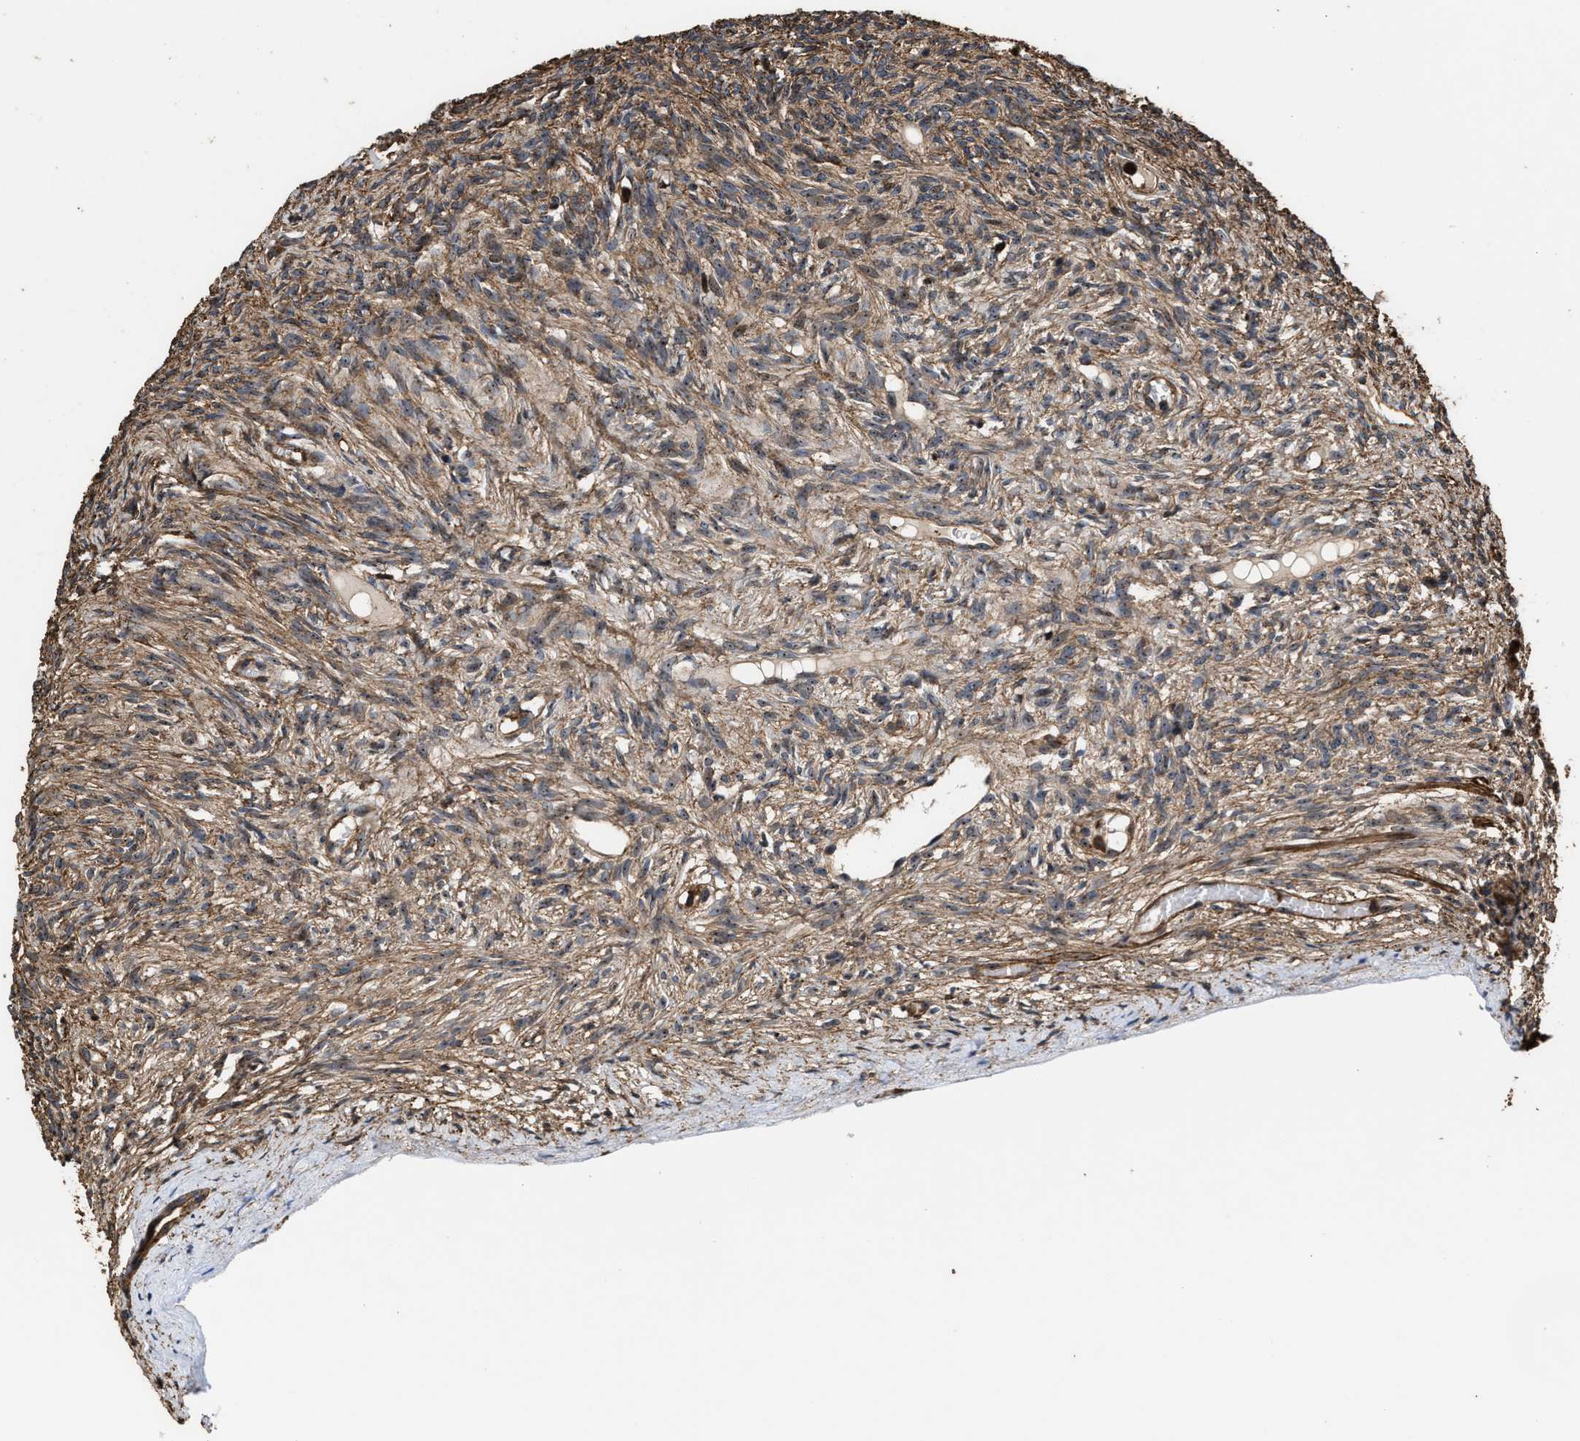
{"staining": {"intensity": "moderate", "quantity": "25%-75%", "location": "cytoplasmic/membranous,nuclear"}, "tissue": "ovary", "cell_type": "Follicle cells", "image_type": "normal", "snomed": [{"axis": "morphology", "description": "Normal tissue, NOS"}, {"axis": "topography", "description": "Ovary"}], "caption": "This is a micrograph of immunohistochemistry (IHC) staining of unremarkable ovary, which shows moderate staining in the cytoplasmic/membranous,nuclear of follicle cells.", "gene": "KBTBD2", "patient": {"sex": "female", "age": 33}}